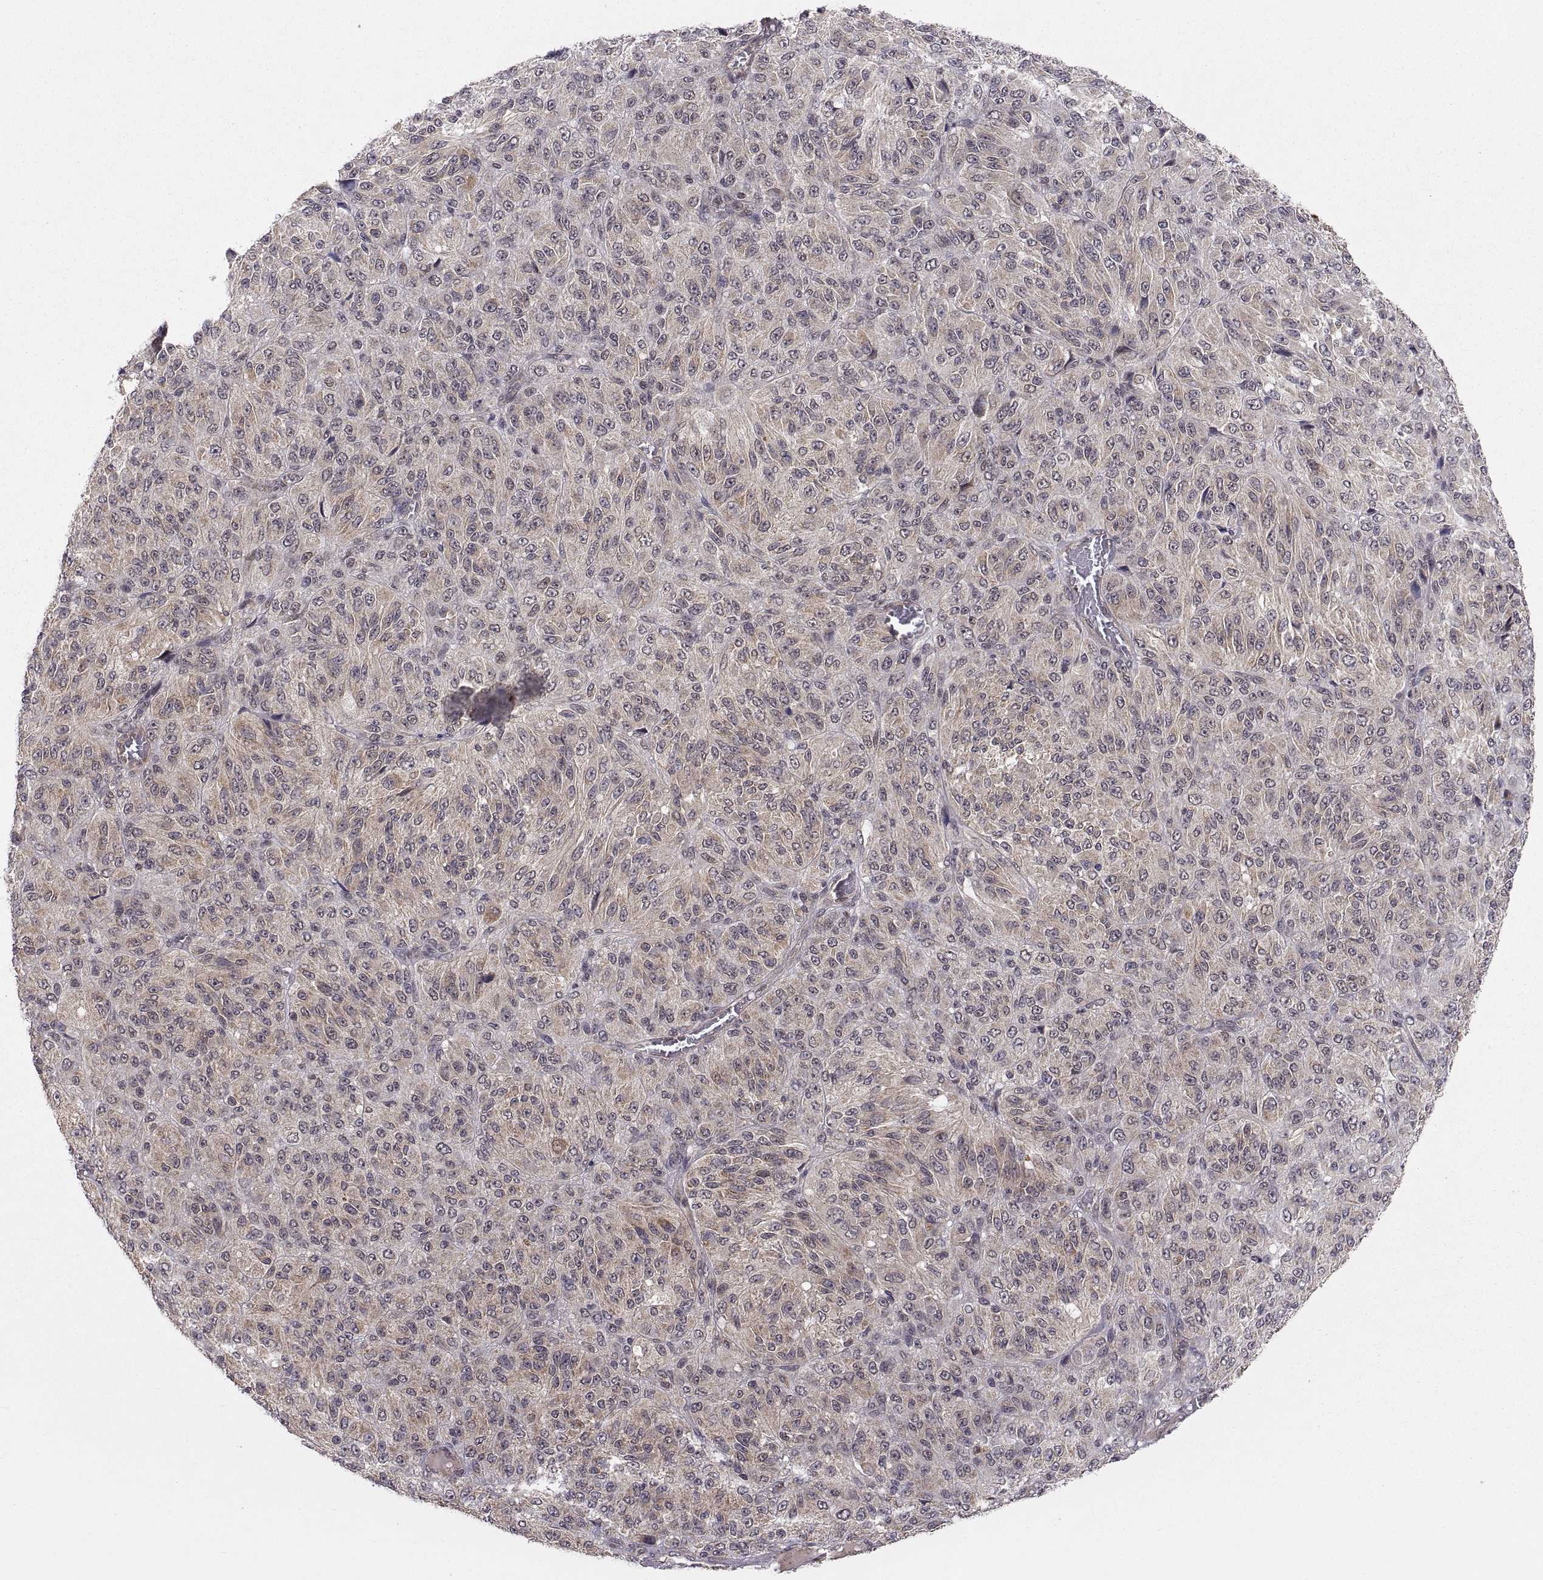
{"staining": {"intensity": "moderate", "quantity": "<25%", "location": "cytoplasmic/membranous"}, "tissue": "melanoma", "cell_type": "Tumor cells", "image_type": "cancer", "snomed": [{"axis": "morphology", "description": "Malignant melanoma, Metastatic site"}, {"axis": "topography", "description": "Brain"}], "caption": "A micrograph of human melanoma stained for a protein displays moderate cytoplasmic/membranous brown staining in tumor cells.", "gene": "ABL2", "patient": {"sex": "female", "age": 56}}